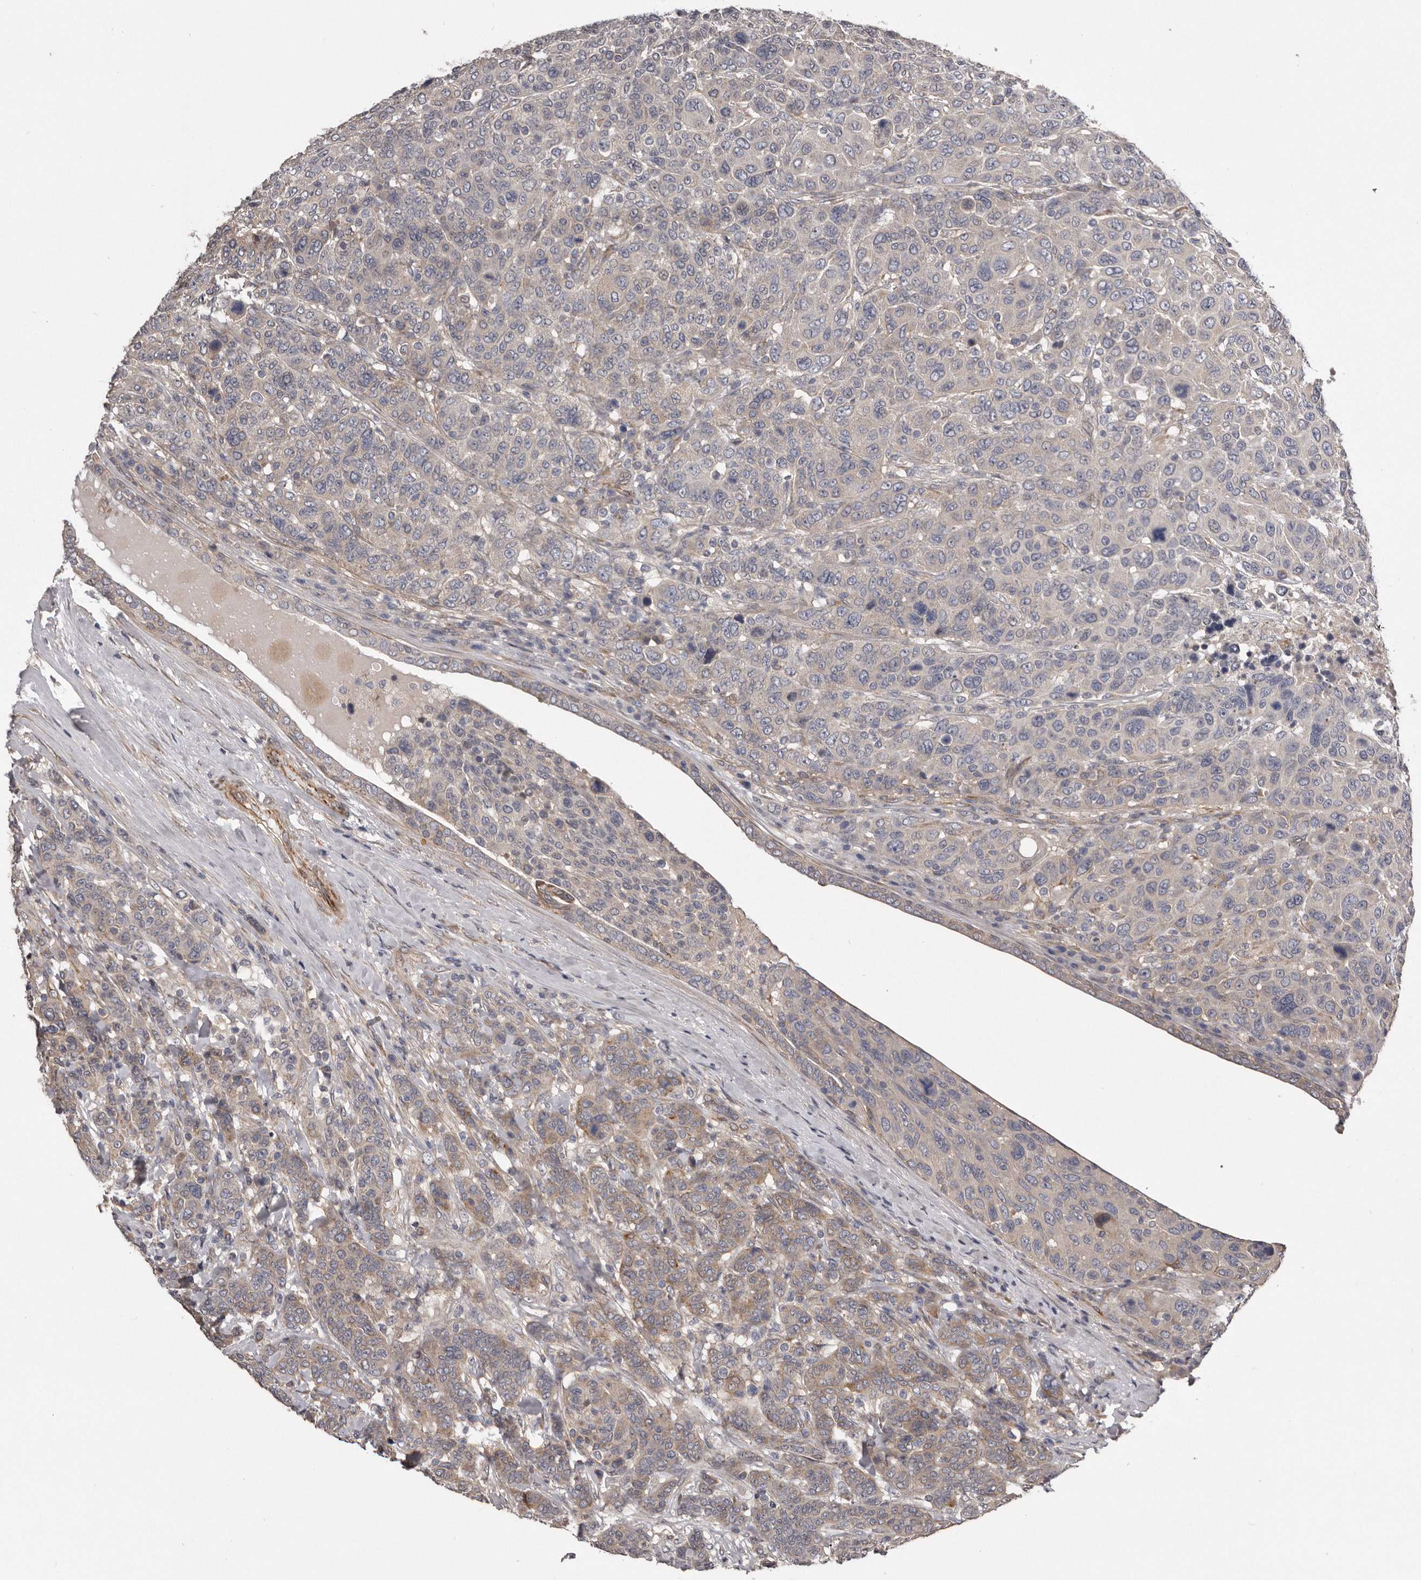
{"staining": {"intensity": "moderate", "quantity": "25%-75%", "location": "cytoplasmic/membranous"}, "tissue": "breast cancer", "cell_type": "Tumor cells", "image_type": "cancer", "snomed": [{"axis": "morphology", "description": "Duct carcinoma"}, {"axis": "topography", "description": "Breast"}], "caption": "Breast intraductal carcinoma tissue exhibits moderate cytoplasmic/membranous positivity in about 25%-75% of tumor cells, visualized by immunohistochemistry.", "gene": "ARMCX1", "patient": {"sex": "female", "age": 37}}